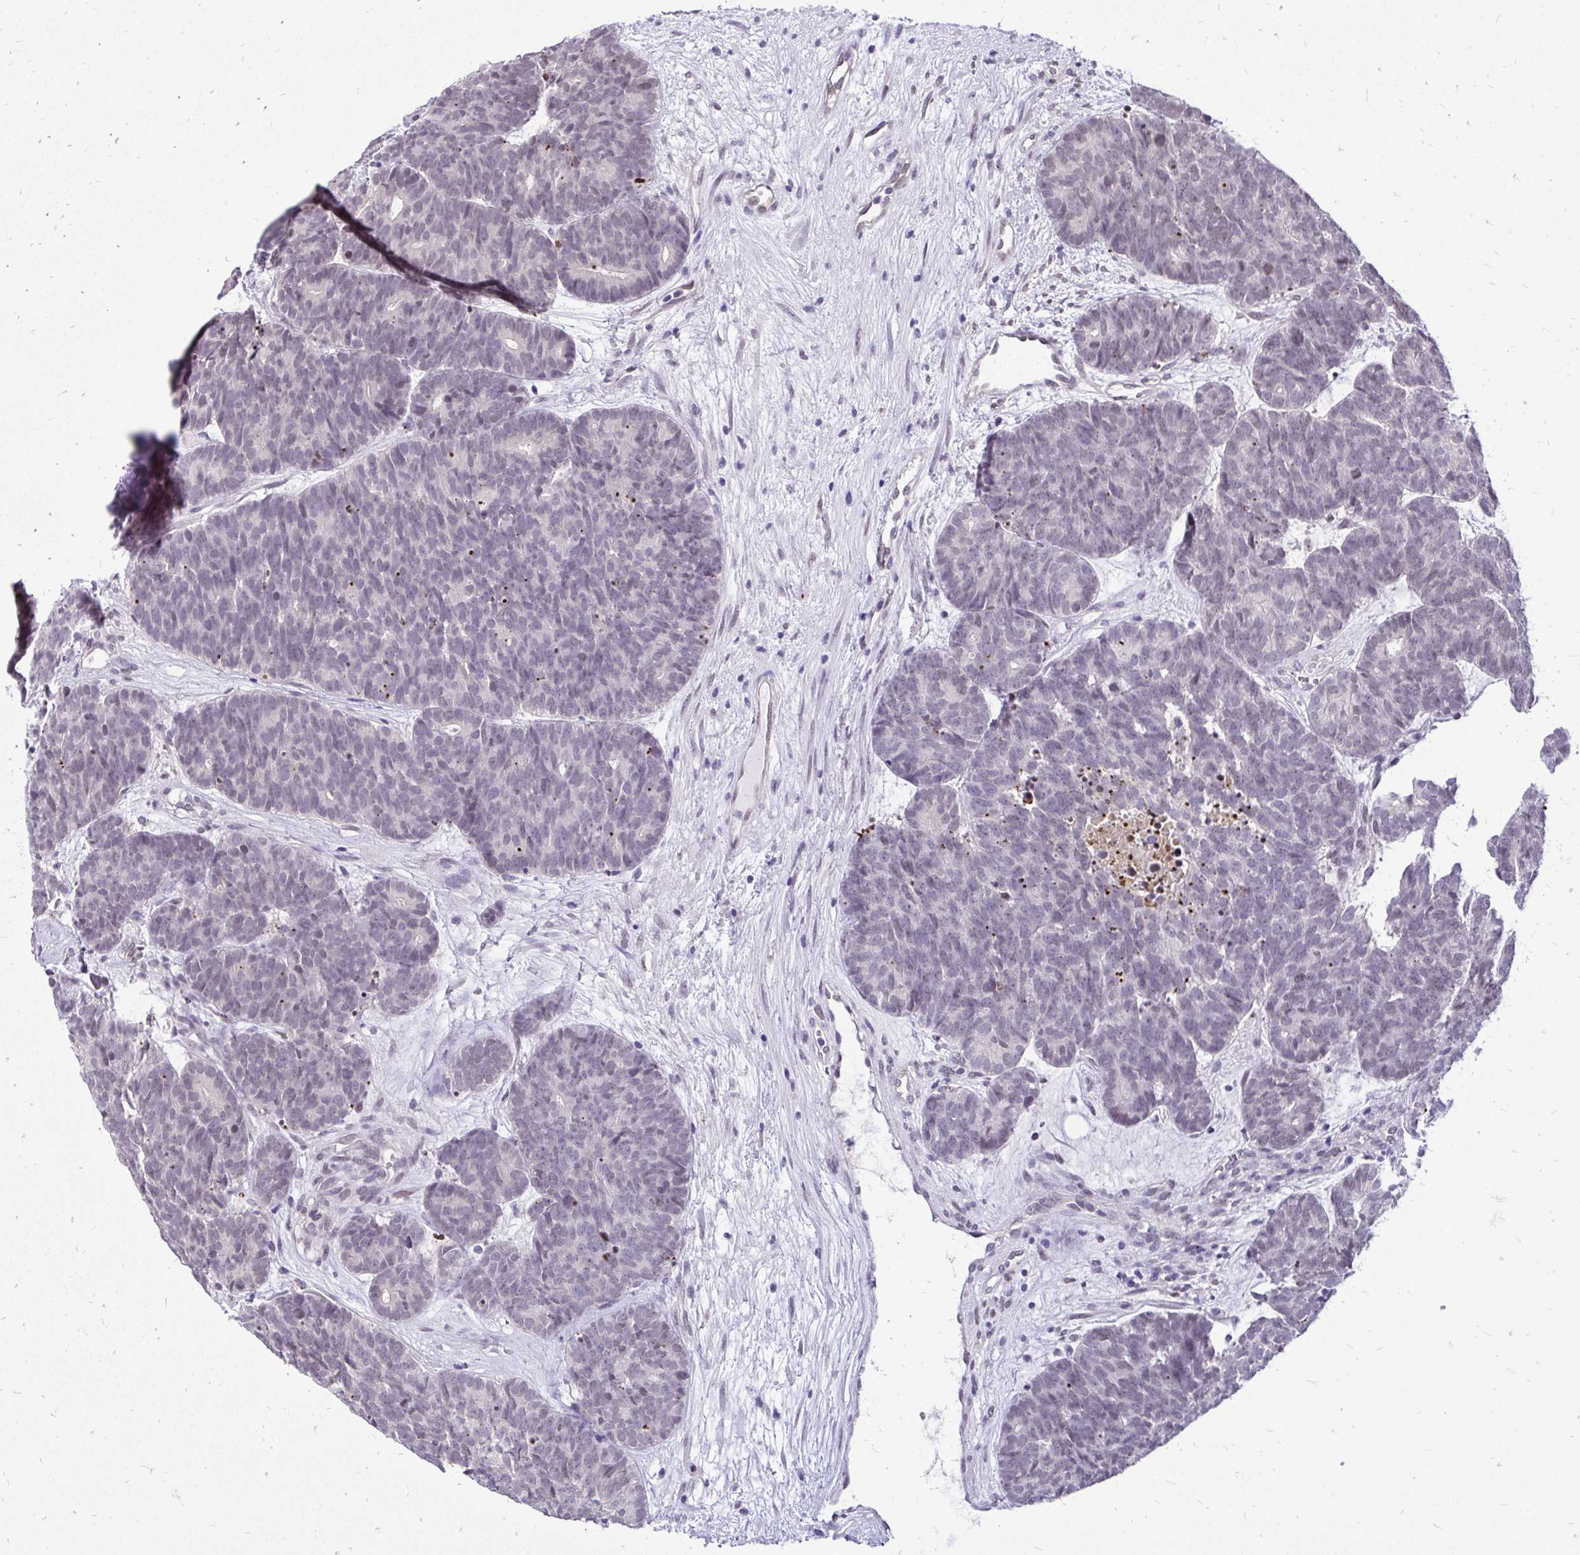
{"staining": {"intensity": "negative", "quantity": "none", "location": "none"}, "tissue": "head and neck cancer", "cell_type": "Tumor cells", "image_type": "cancer", "snomed": [{"axis": "morphology", "description": "Adenocarcinoma, NOS"}, {"axis": "topography", "description": "Head-Neck"}], "caption": "Tumor cells show no significant expression in head and neck cancer.", "gene": "BANF1", "patient": {"sex": "female", "age": 81}}